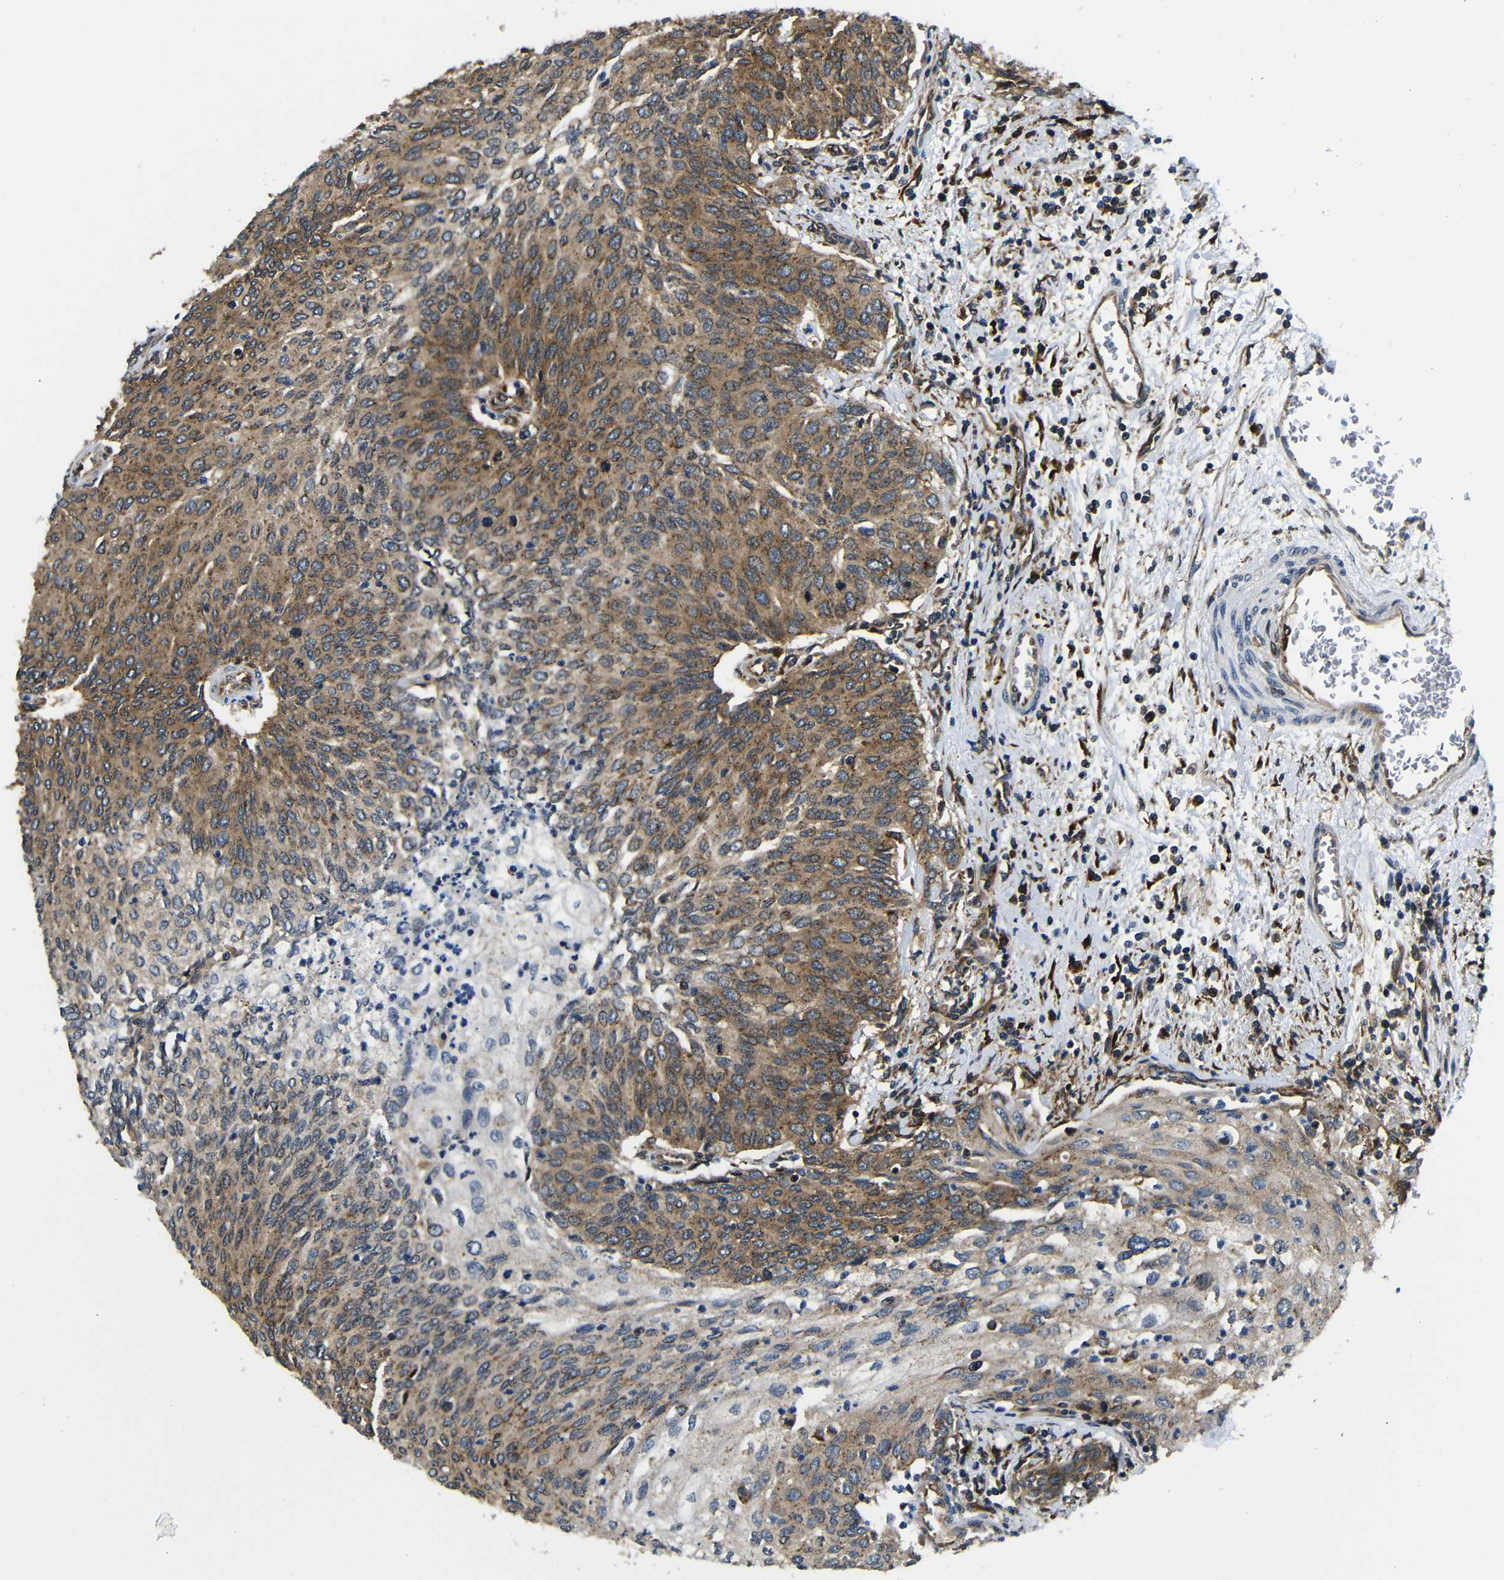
{"staining": {"intensity": "moderate", "quantity": ">75%", "location": "cytoplasmic/membranous"}, "tissue": "urothelial cancer", "cell_type": "Tumor cells", "image_type": "cancer", "snomed": [{"axis": "morphology", "description": "Urothelial carcinoma, Low grade"}, {"axis": "topography", "description": "Urinary bladder"}], "caption": "About >75% of tumor cells in human urothelial carcinoma (low-grade) demonstrate moderate cytoplasmic/membranous protein positivity as visualized by brown immunohistochemical staining.", "gene": "ABCE1", "patient": {"sex": "female", "age": 79}}